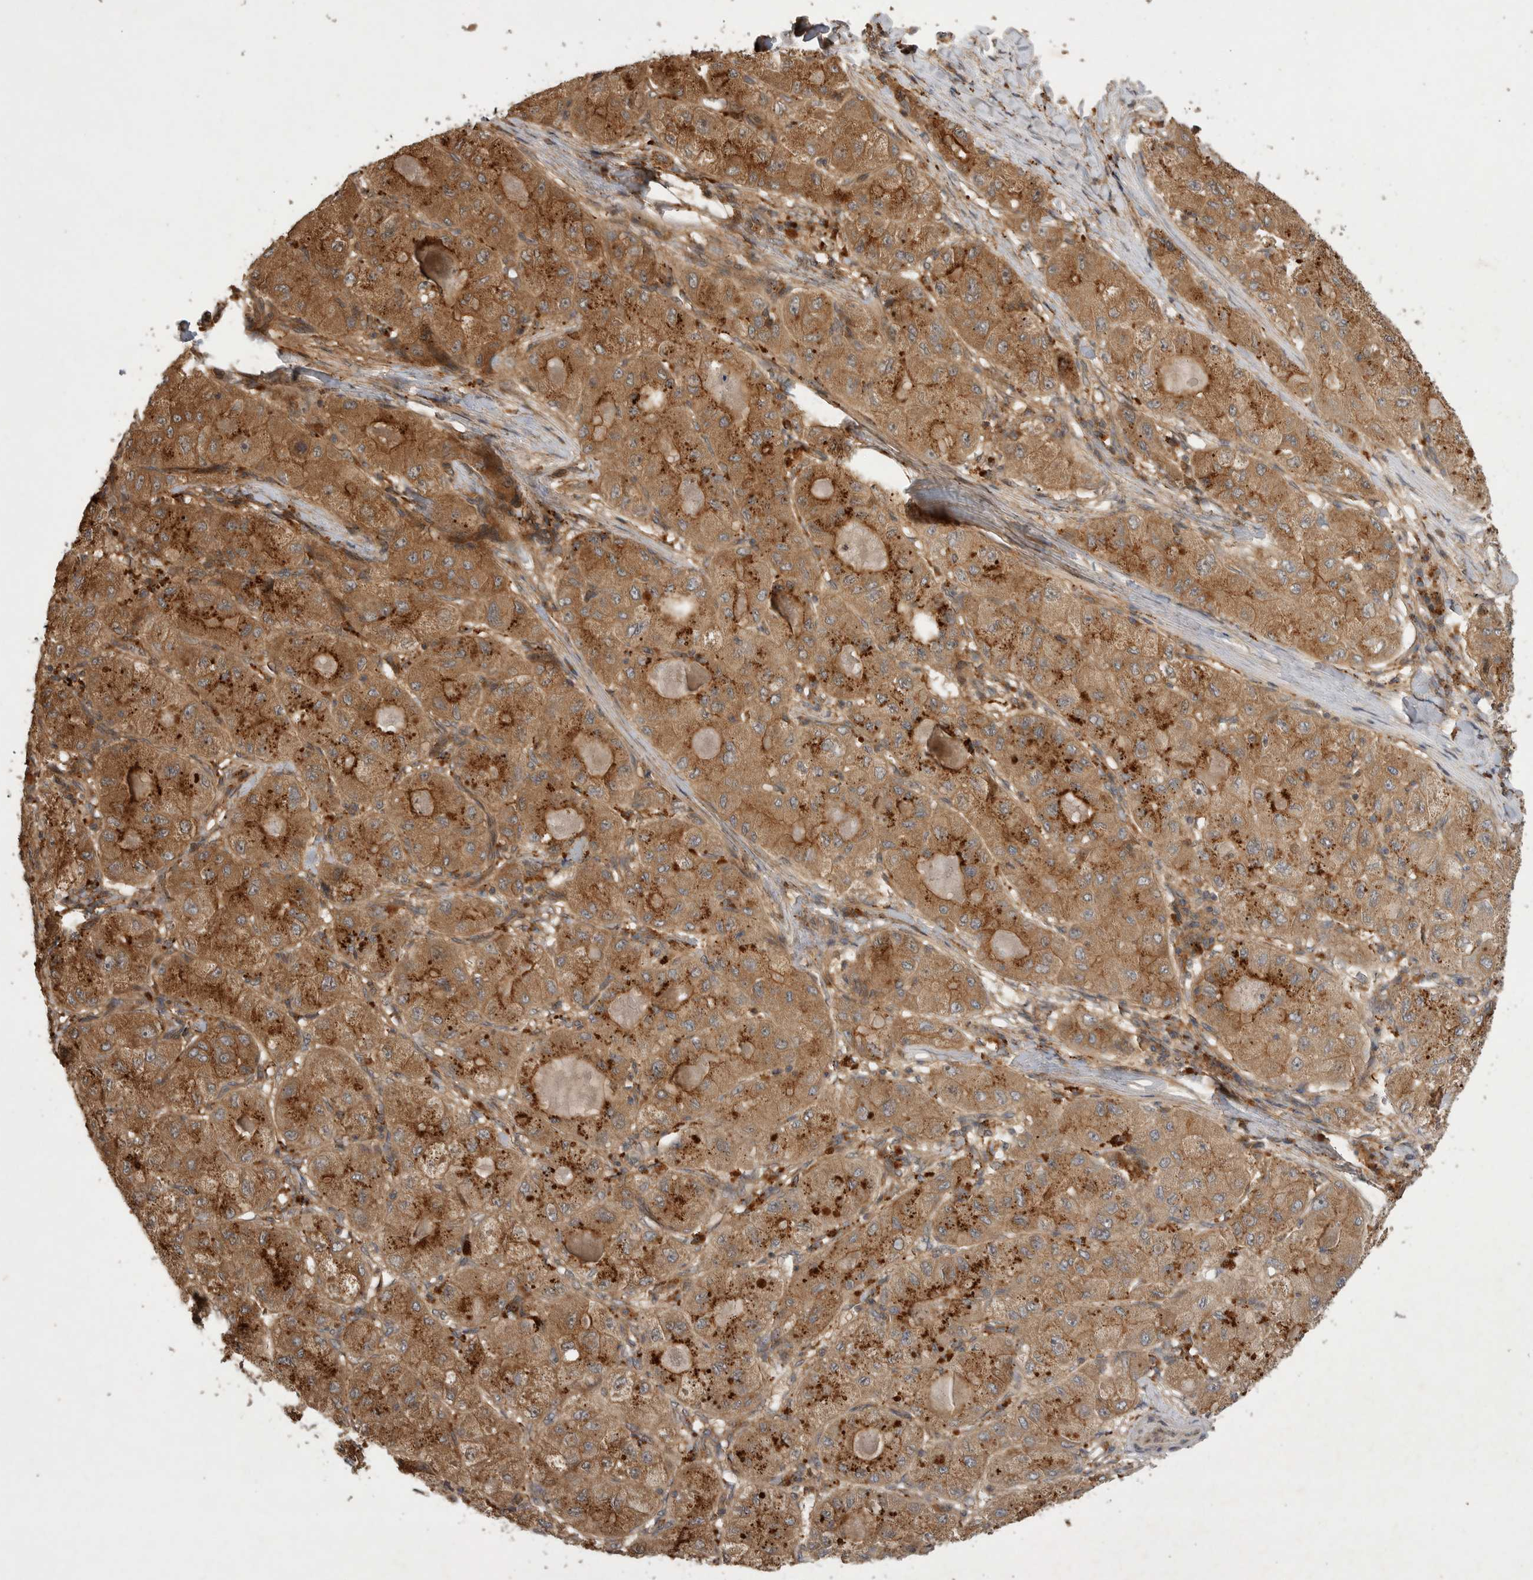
{"staining": {"intensity": "moderate", "quantity": ">75%", "location": "cytoplasmic/membranous"}, "tissue": "liver cancer", "cell_type": "Tumor cells", "image_type": "cancer", "snomed": [{"axis": "morphology", "description": "Carcinoma, Hepatocellular, NOS"}, {"axis": "topography", "description": "Liver"}], "caption": "Immunohistochemical staining of human liver hepatocellular carcinoma displays medium levels of moderate cytoplasmic/membranous protein staining in approximately >75% of tumor cells.", "gene": "ZNF232", "patient": {"sex": "male", "age": 80}}